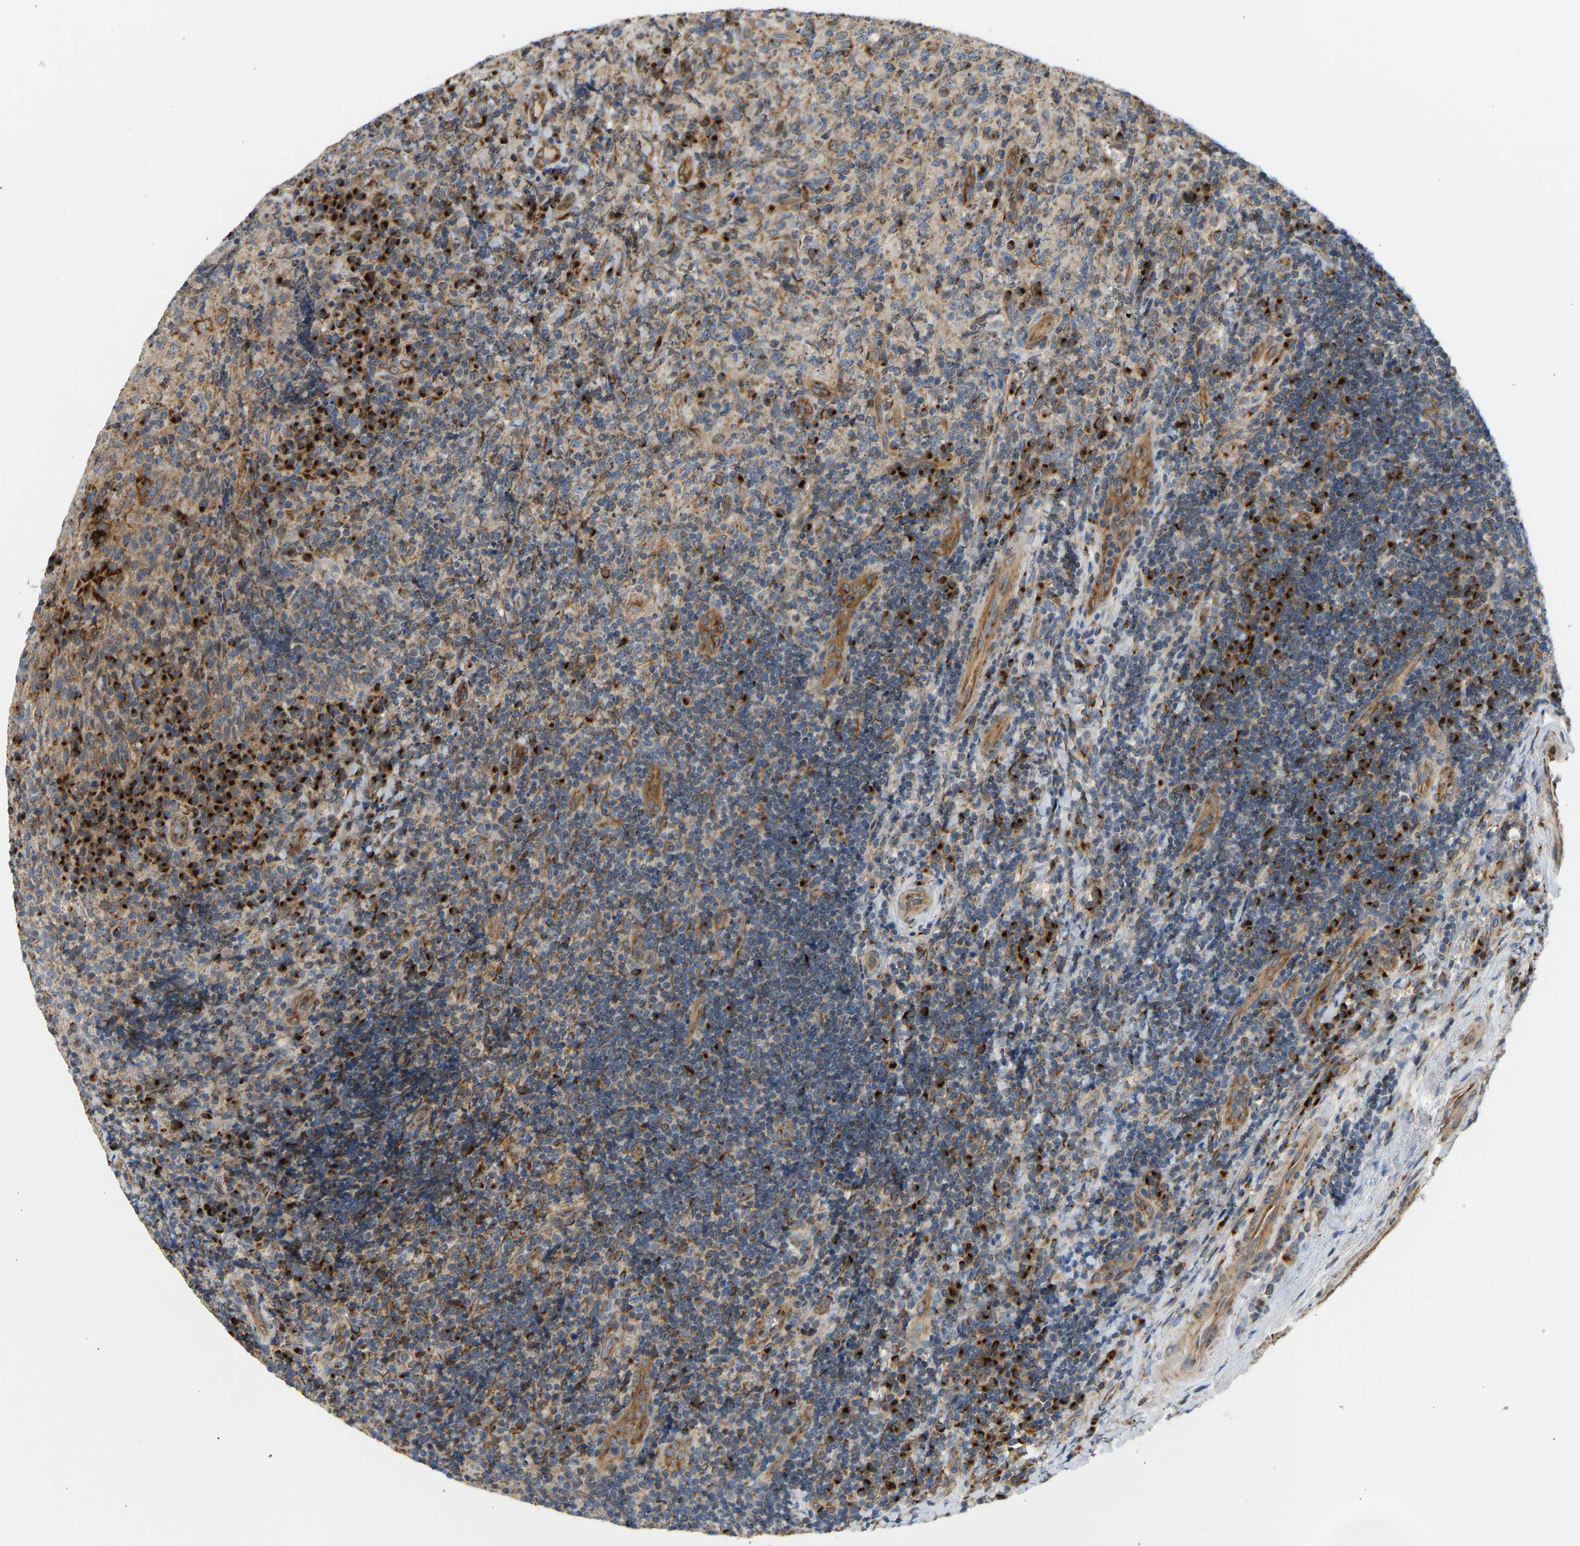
{"staining": {"intensity": "moderate", "quantity": "25%-75%", "location": "cytoplasmic/membranous"}, "tissue": "lymphoma", "cell_type": "Tumor cells", "image_type": "cancer", "snomed": [{"axis": "morphology", "description": "Malignant lymphoma, non-Hodgkin's type, High grade"}, {"axis": "topography", "description": "Tonsil"}], "caption": "DAB immunohistochemical staining of high-grade malignant lymphoma, non-Hodgkin's type demonstrates moderate cytoplasmic/membranous protein staining in approximately 25%-75% of tumor cells. (DAB (3,3'-diaminobenzidine) = brown stain, brightfield microscopy at high magnification).", "gene": "YIPF2", "patient": {"sex": "female", "age": 36}}